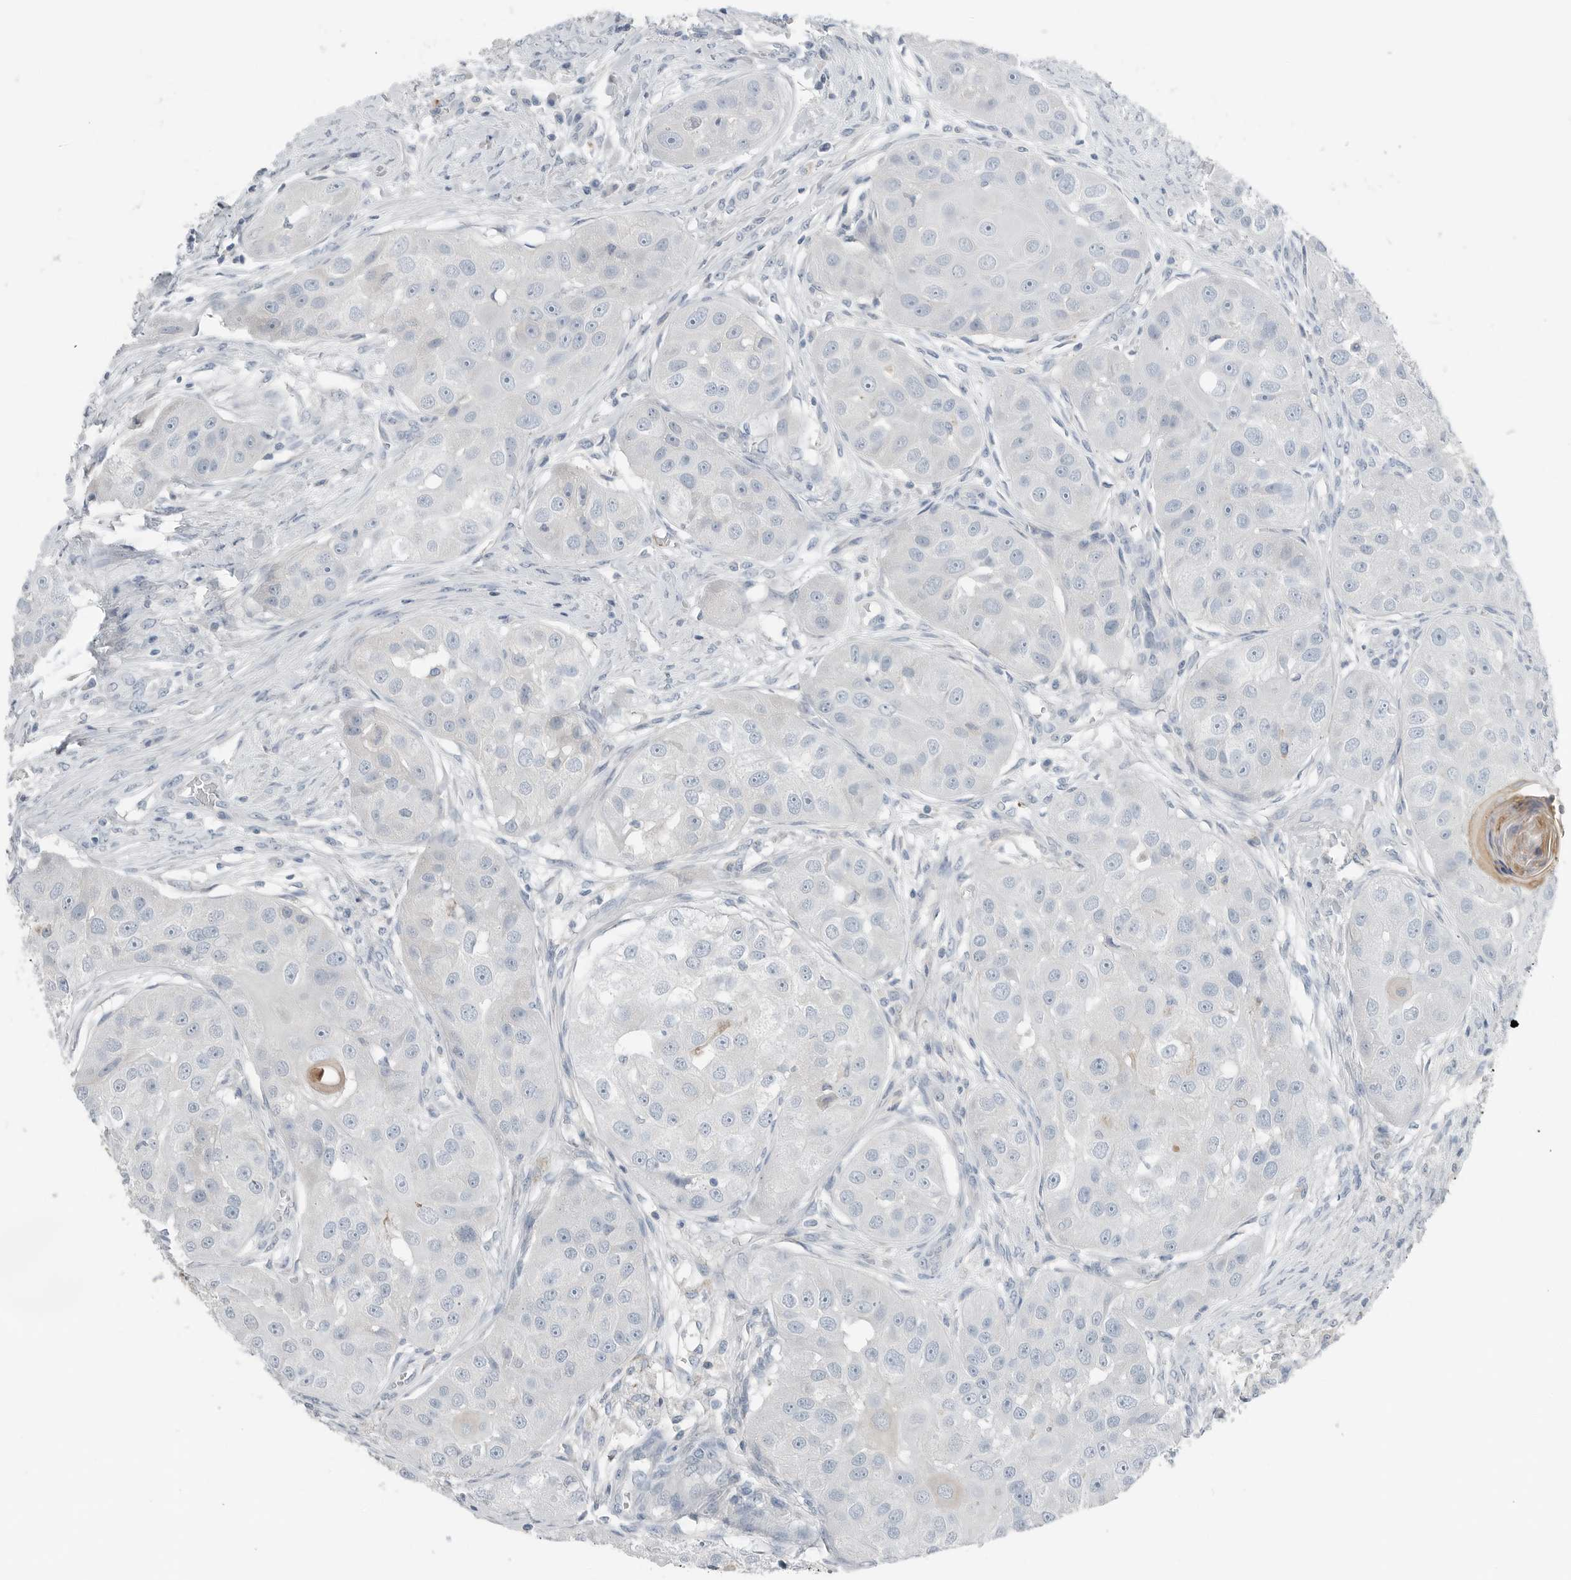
{"staining": {"intensity": "negative", "quantity": "none", "location": "none"}, "tissue": "head and neck cancer", "cell_type": "Tumor cells", "image_type": "cancer", "snomed": [{"axis": "morphology", "description": "Normal tissue, NOS"}, {"axis": "morphology", "description": "Squamous cell carcinoma, NOS"}, {"axis": "topography", "description": "Skeletal muscle"}, {"axis": "topography", "description": "Head-Neck"}], "caption": "DAB (3,3'-diaminobenzidine) immunohistochemical staining of human squamous cell carcinoma (head and neck) shows no significant staining in tumor cells.", "gene": "SERPINB7", "patient": {"sex": "male", "age": 51}}